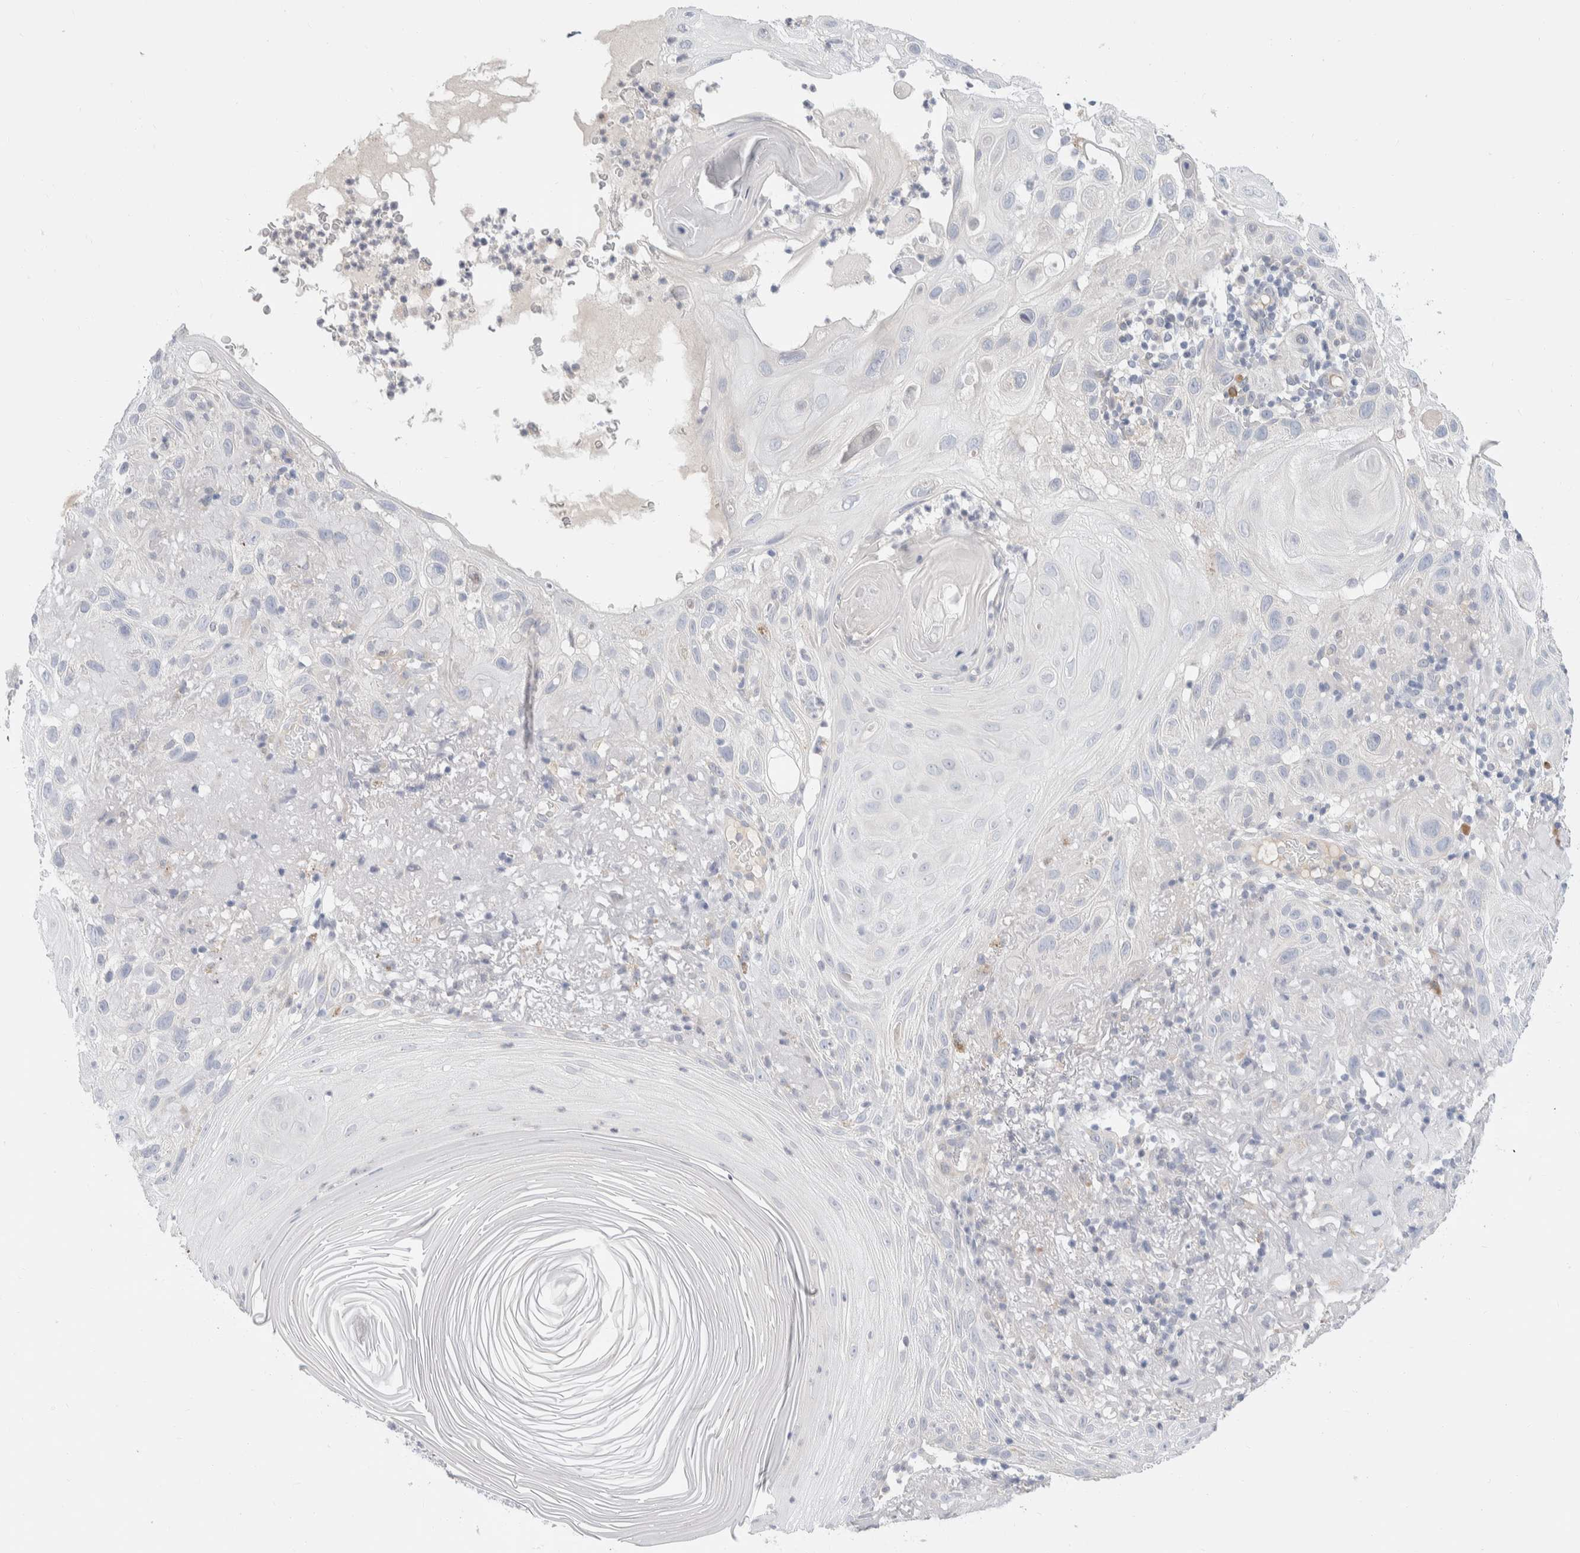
{"staining": {"intensity": "negative", "quantity": "none", "location": "none"}, "tissue": "skin cancer", "cell_type": "Tumor cells", "image_type": "cancer", "snomed": [{"axis": "morphology", "description": "Squamous cell carcinoma, NOS"}, {"axis": "topography", "description": "Skin"}], "caption": "There is no significant staining in tumor cells of skin cancer.", "gene": "RUSF1", "patient": {"sex": "female", "age": 96}}